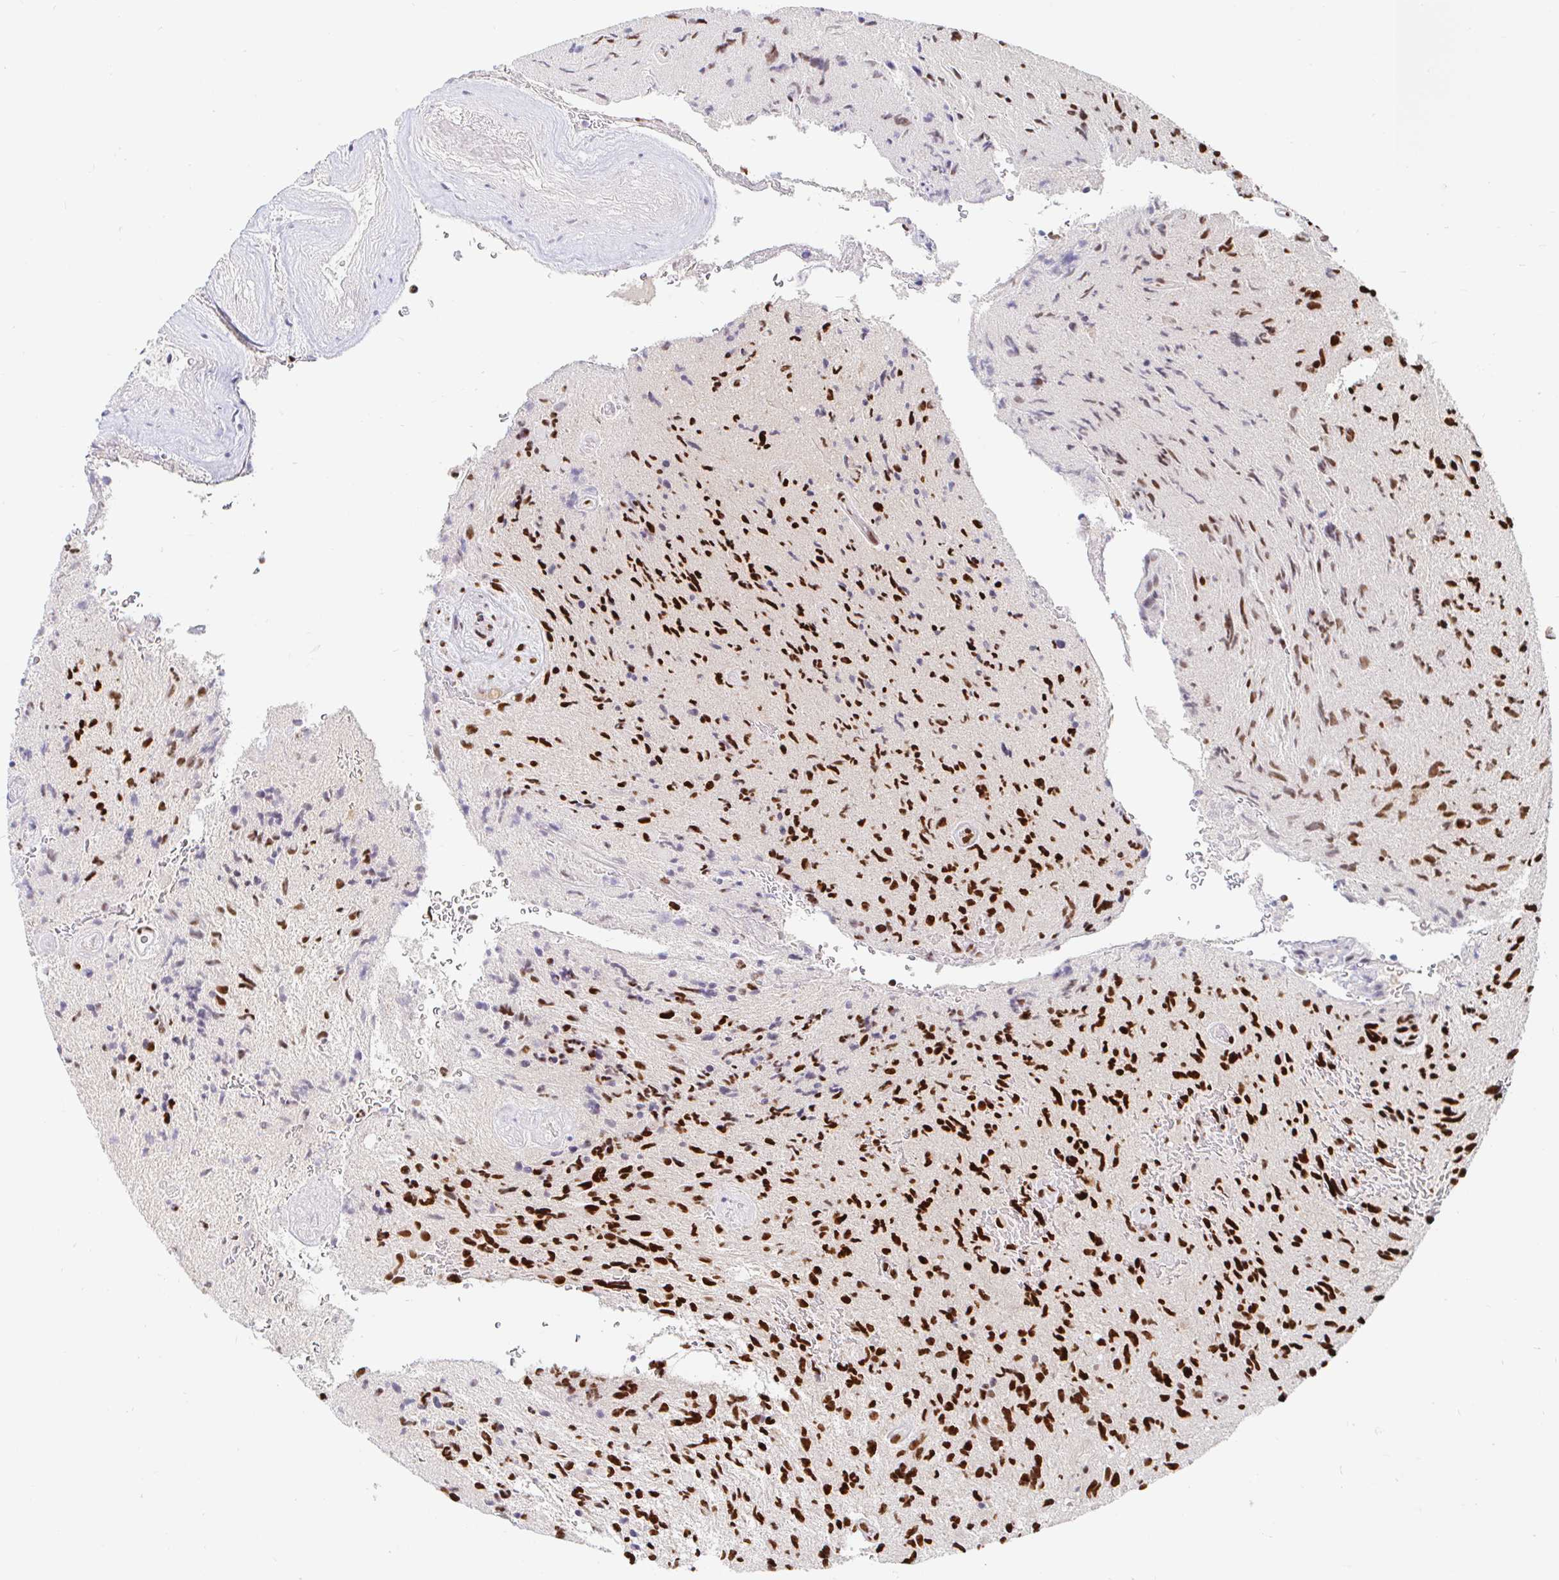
{"staining": {"intensity": "strong", "quantity": ">75%", "location": "nuclear"}, "tissue": "glioma", "cell_type": "Tumor cells", "image_type": "cancer", "snomed": [{"axis": "morphology", "description": "Glioma, malignant, High grade"}, {"axis": "topography", "description": "Brain"}], "caption": "Tumor cells show high levels of strong nuclear staining in about >75% of cells in glioma.", "gene": "RBMX", "patient": {"sex": "male", "age": 54}}